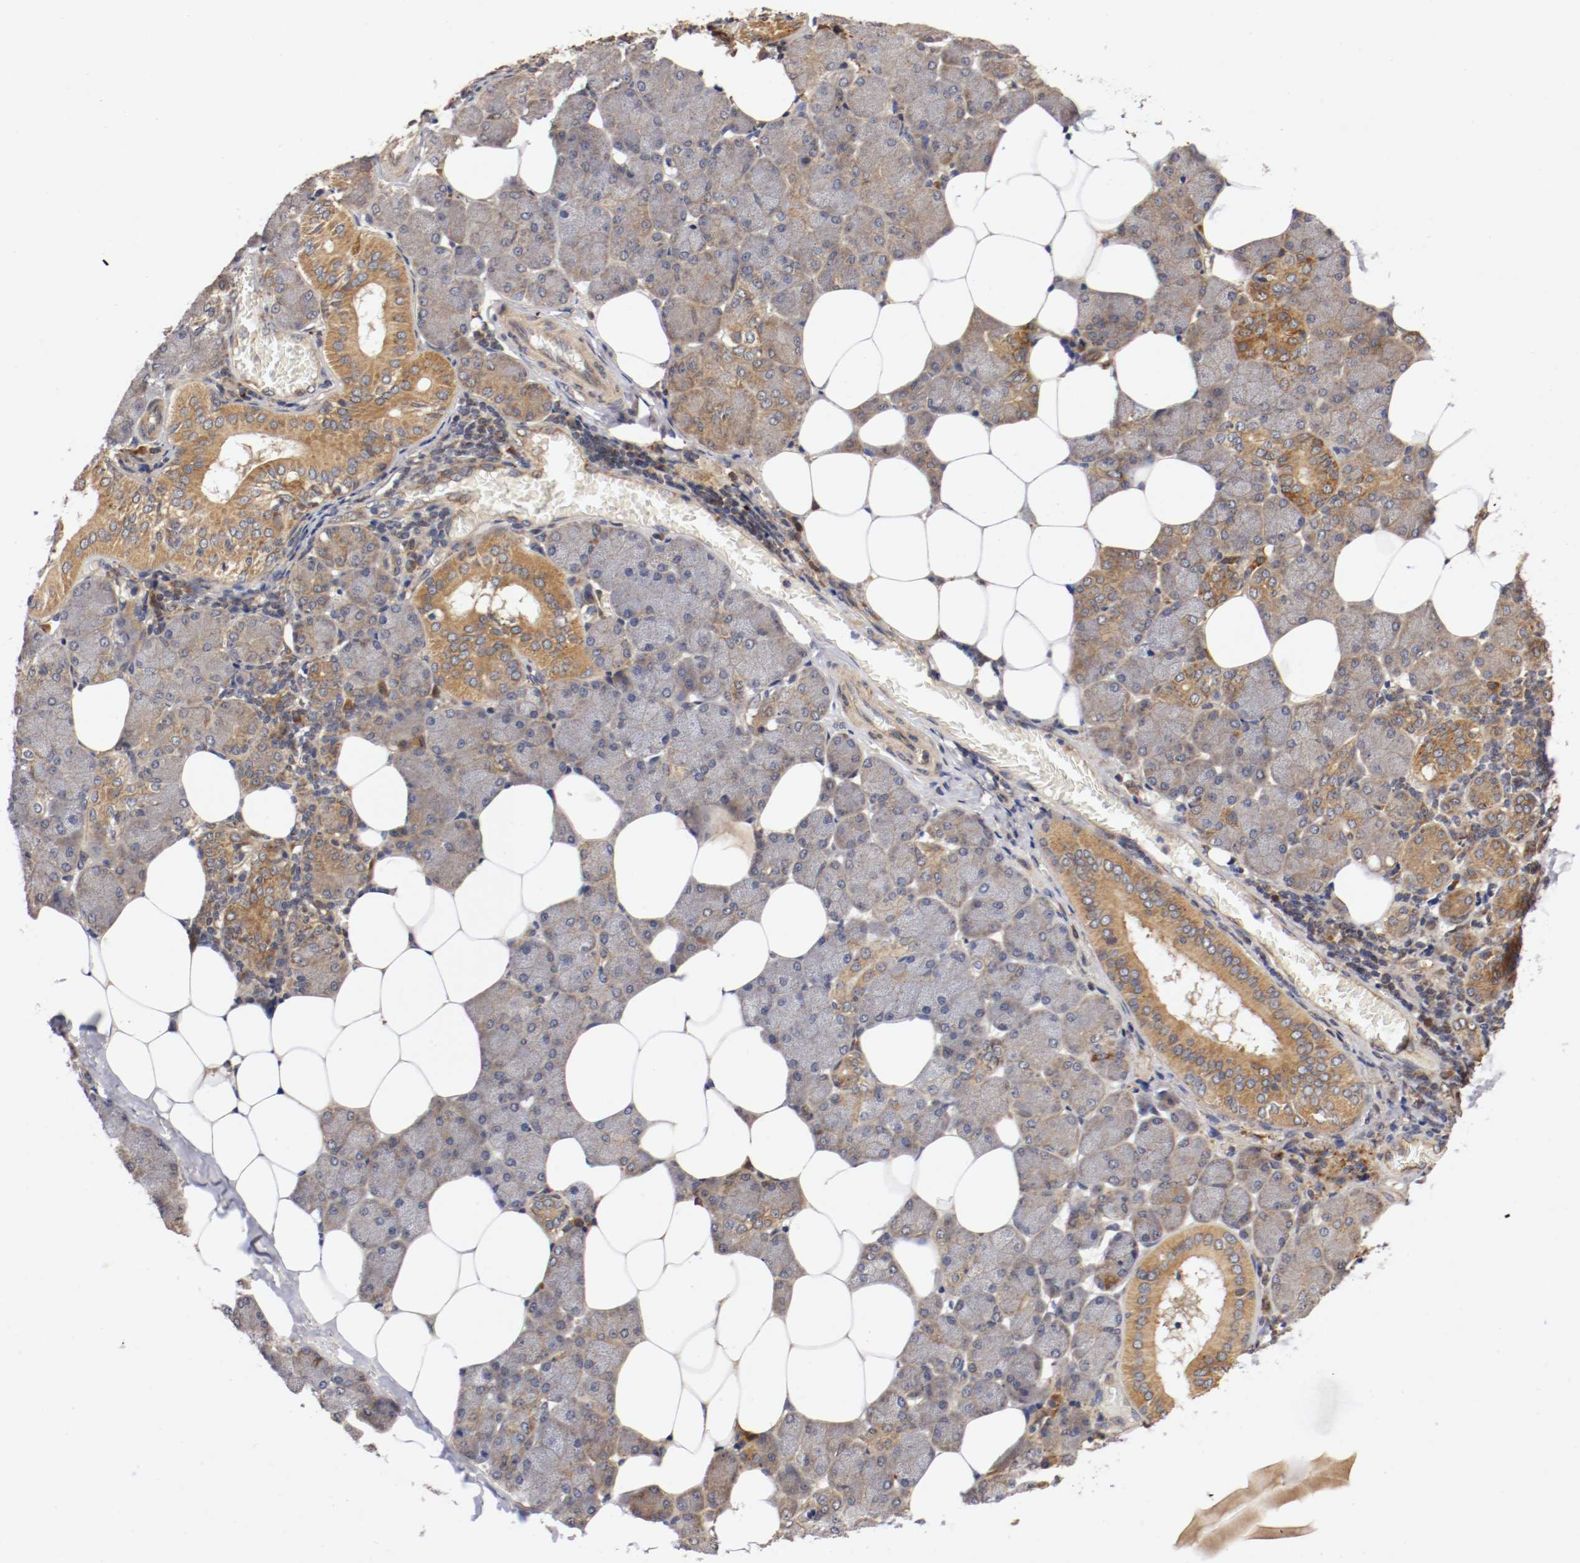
{"staining": {"intensity": "moderate", "quantity": "25%-75%", "location": "cytoplasmic/membranous"}, "tissue": "salivary gland", "cell_type": "Glandular cells", "image_type": "normal", "snomed": [{"axis": "morphology", "description": "Normal tissue, NOS"}, {"axis": "morphology", "description": "Adenoma, NOS"}, {"axis": "topography", "description": "Salivary gland"}], "caption": "Human salivary gland stained for a protein (brown) displays moderate cytoplasmic/membranous positive staining in about 25%-75% of glandular cells.", "gene": "VEZT", "patient": {"sex": "female", "age": 32}}